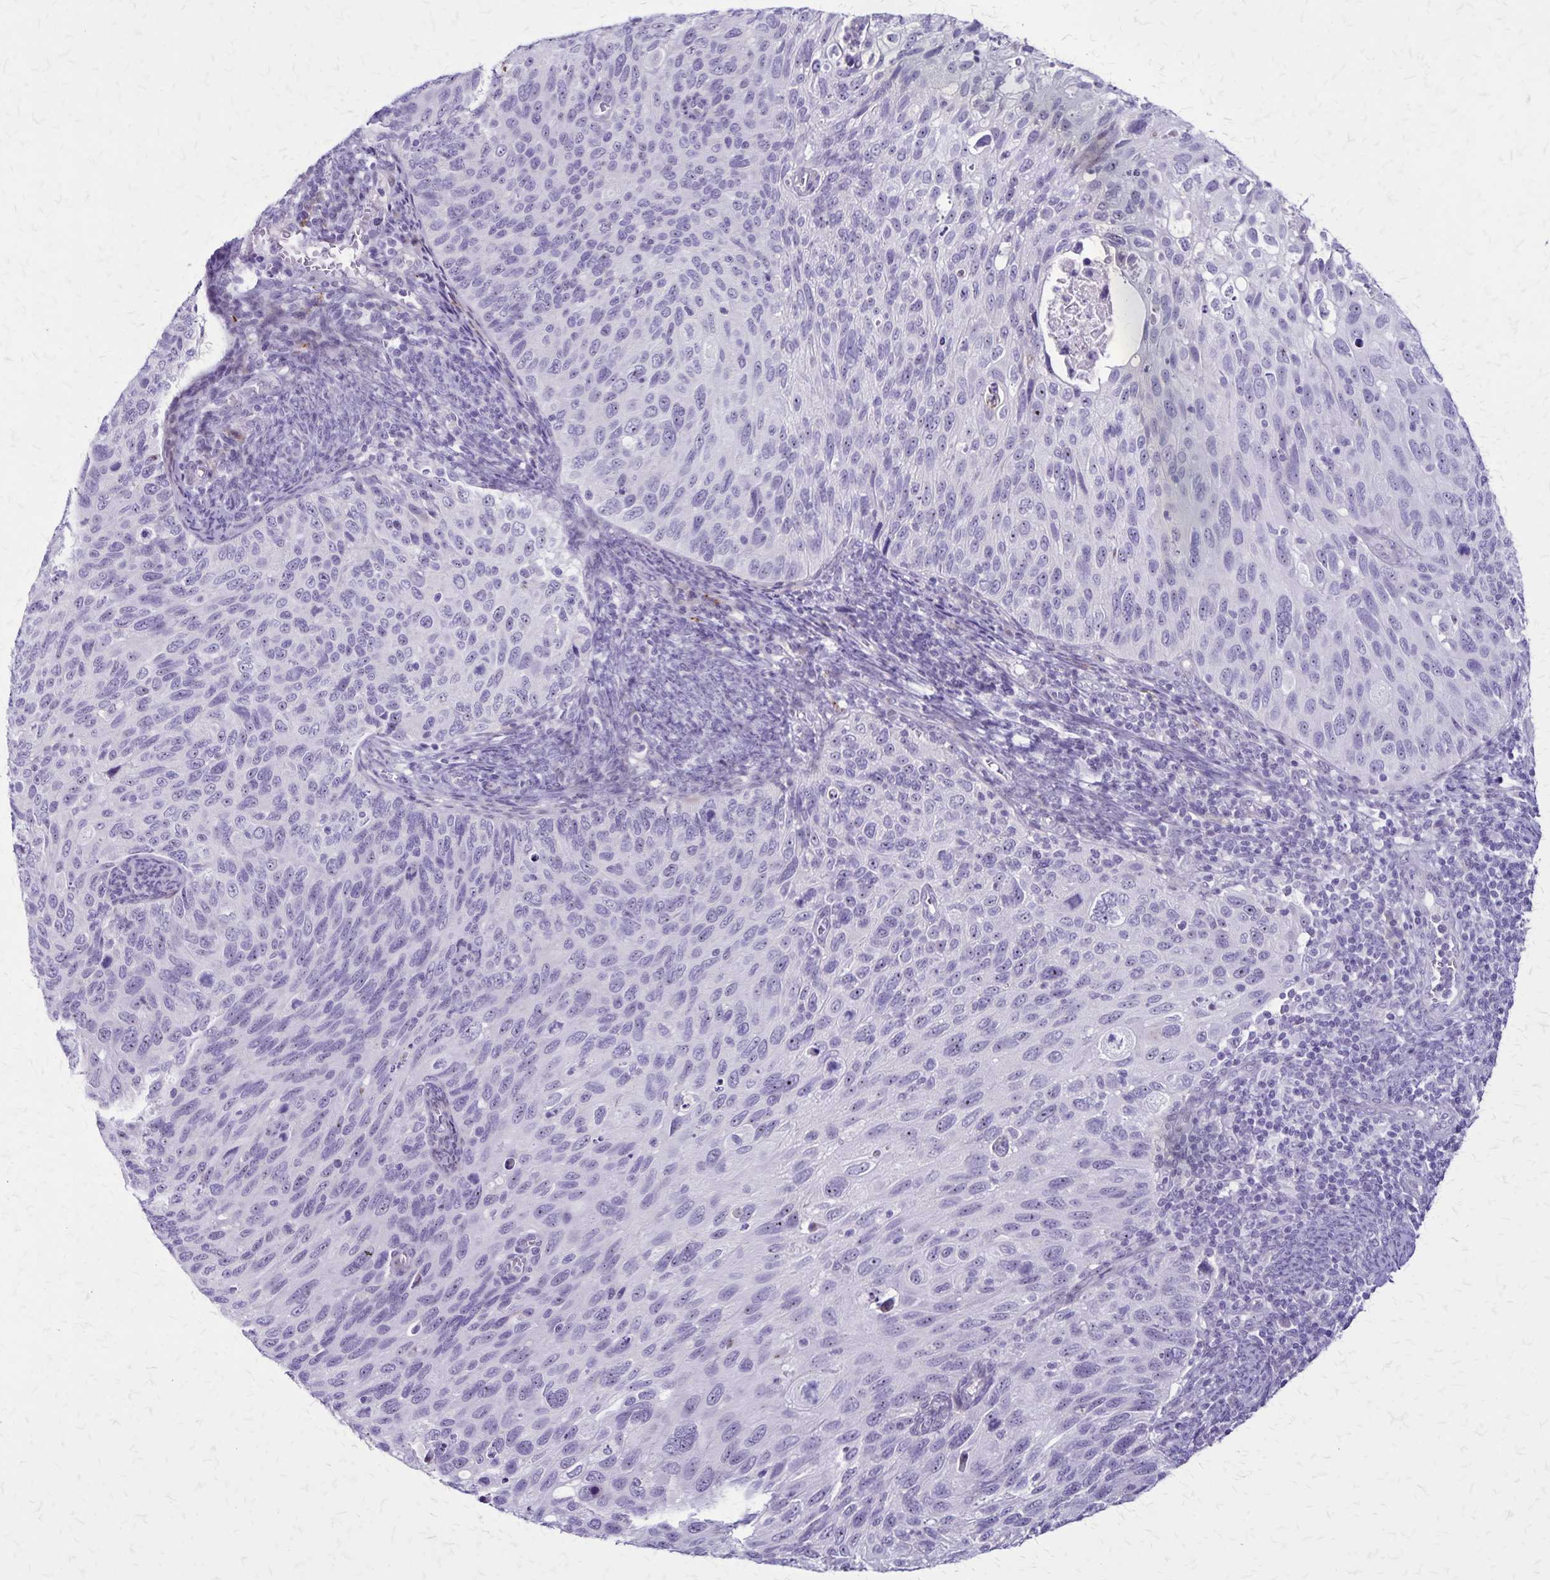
{"staining": {"intensity": "negative", "quantity": "none", "location": "none"}, "tissue": "cervical cancer", "cell_type": "Tumor cells", "image_type": "cancer", "snomed": [{"axis": "morphology", "description": "Squamous cell carcinoma, NOS"}, {"axis": "topography", "description": "Cervix"}], "caption": "An immunohistochemistry (IHC) histopathology image of cervical cancer (squamous cell carcinoma) is shown. There is no staining in tumor cells of cervical cancer (squamous cell carcinoma).", "gene": "OR51B5", "patient": {"sex": "female", "age": 70}}